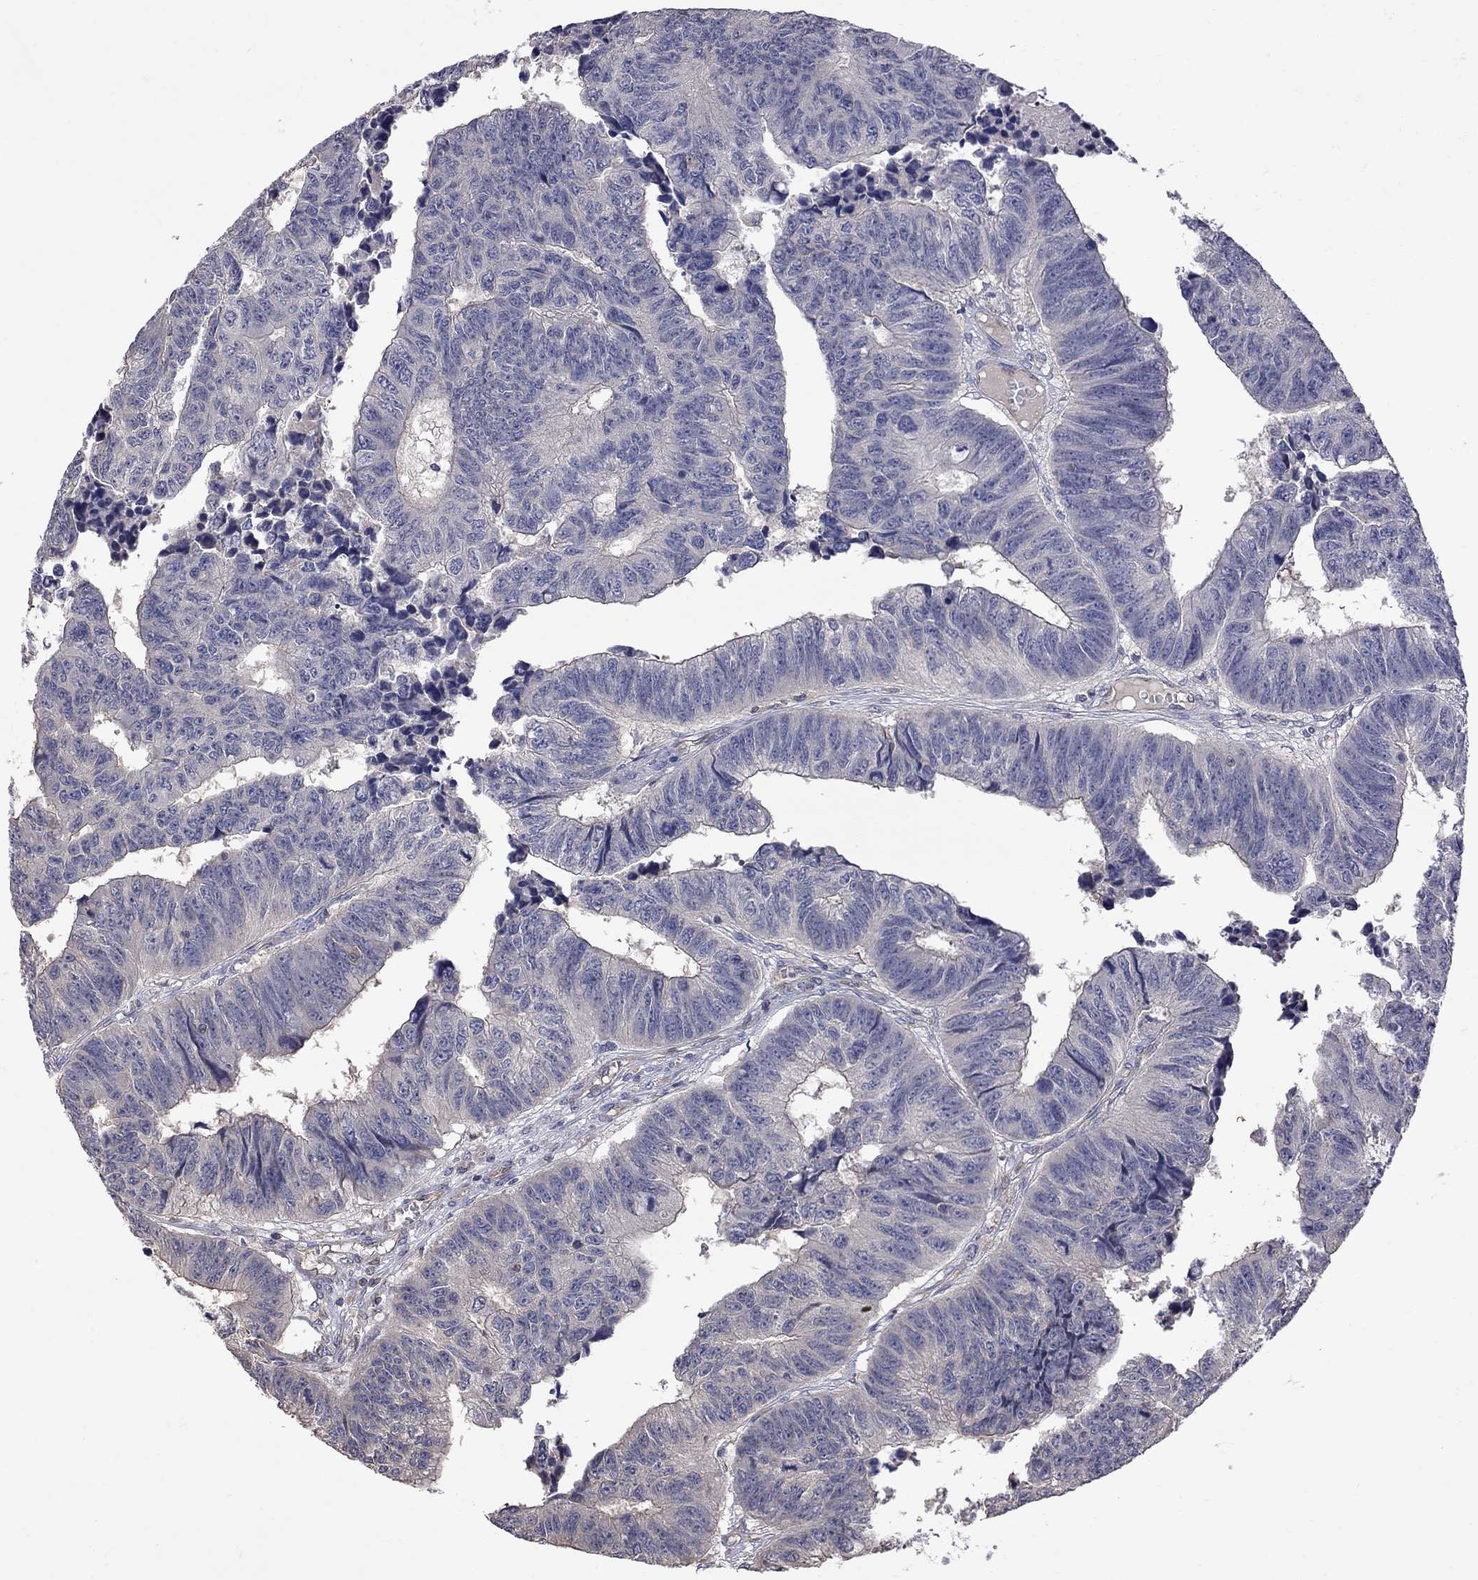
{"staining": {"intensity": "negative", "quantity": "none", "location": "none"}, "tissue": "colorectal cancer", "cell_type": "Tumor cells", "image_type": "cancer", "snomed": [{"axis": "morphology", "description": "Adenocarcinoma, NOS"}, {"axis": "topography", "description": "Rectum"}], "caption": "Immunohistochemistry (IHC) of human colorectal cancer (adenocarcinoma) demonstrates no expression in tumor cells. (Brightfield microscopy of DAB (3,3'-diaminobenzidine) immunohistochemistry at high magnification).", "gene": "ABI3", "patient": {"sex": "female", "age": 85}}